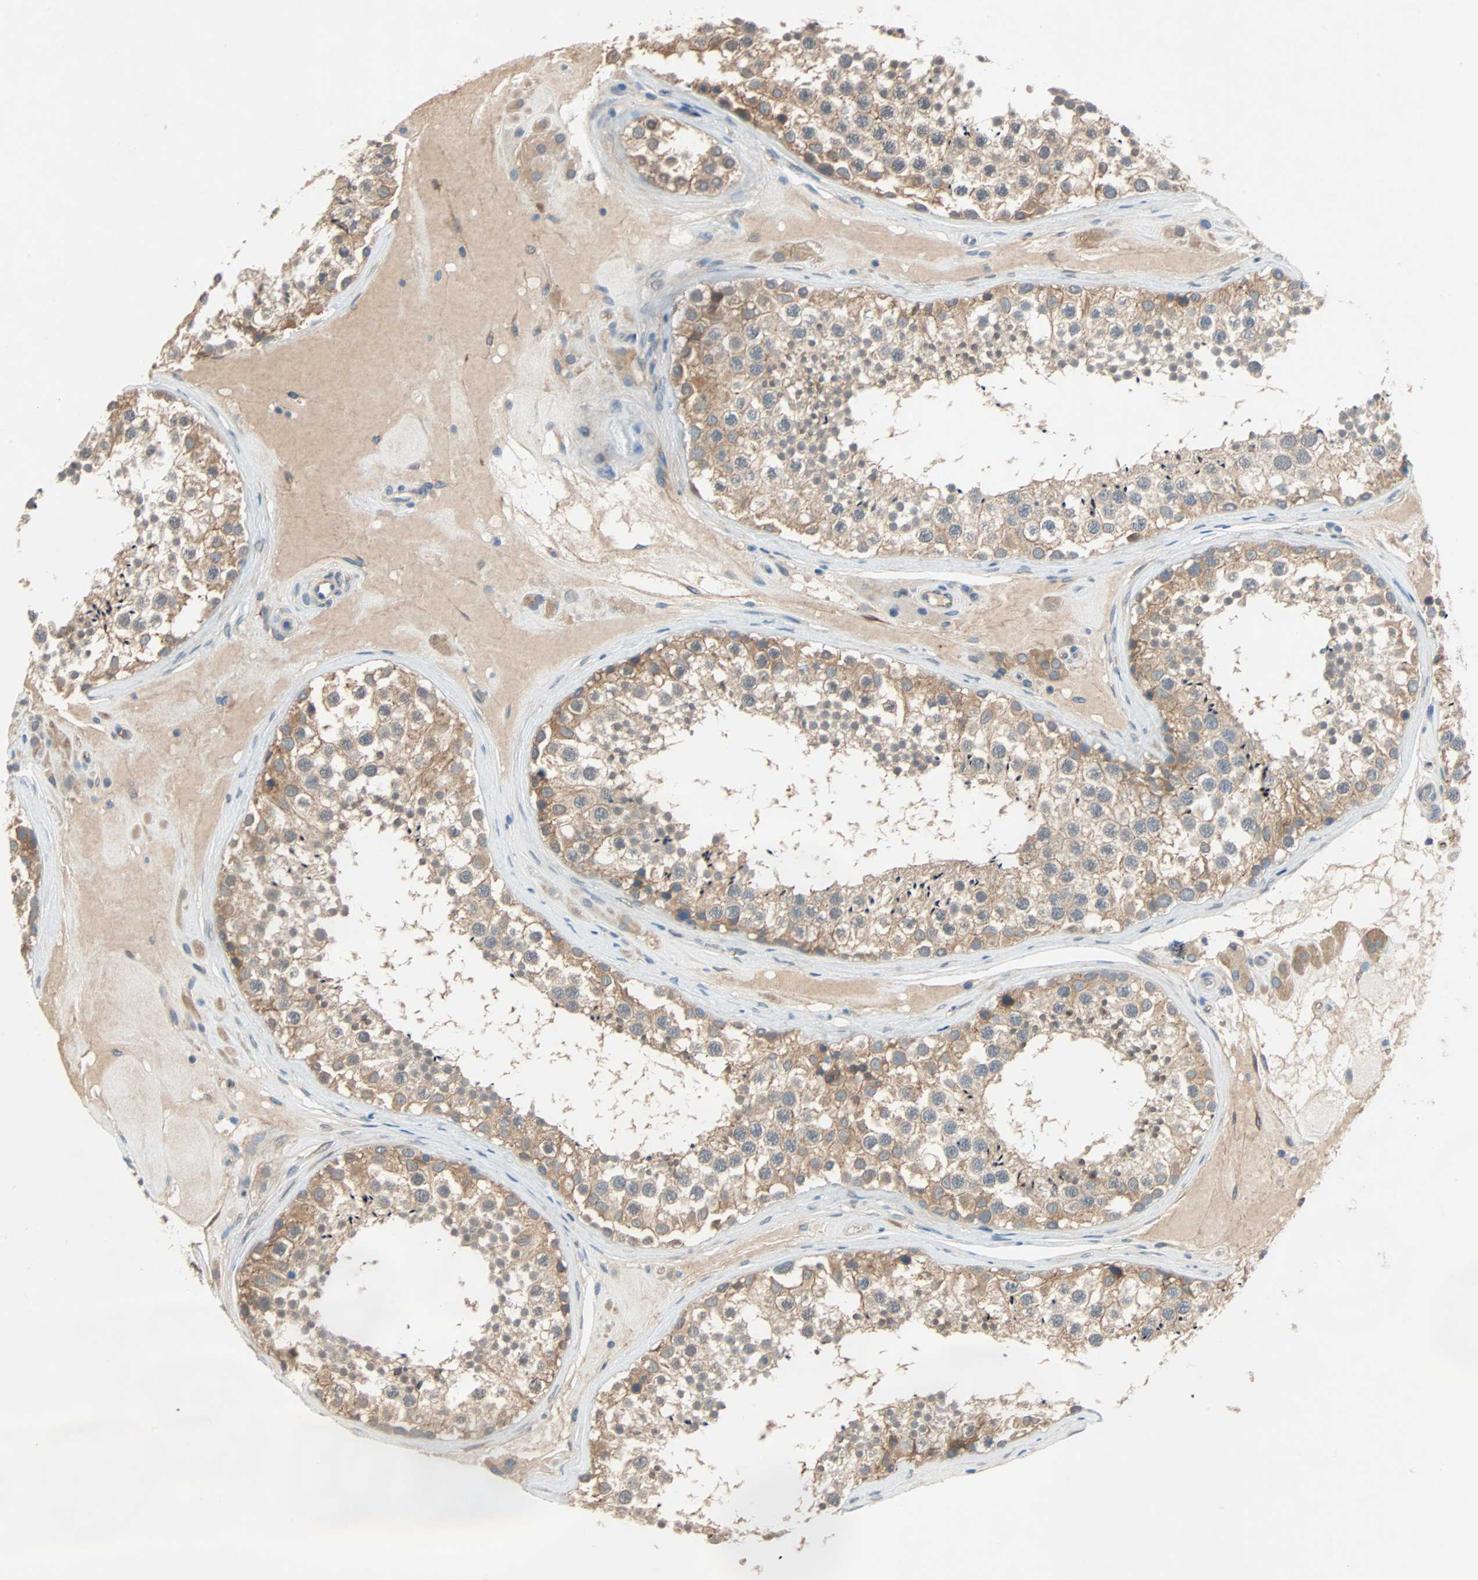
{"staining": {"intensity": "moderate", "quantity": ">75%", "location": "cytoplasmic/membranous"}, "tissue": "testis", "cell_type": "Cells in seminiferous ducts", "image_type": "normal", "snomed": [{"axis": "morphology", "description": "Normal tissue, NOS"}, {"axis": "topography", "description": "Testis"}], "caption": "DAB immunohistochemical staining of benign testis shows moderate cytoplasmic/membranous protein positivity in about >75% of cells in seminiferous ducts. (brown staining indicates protein expression, while blue staining denotes nuclei).", "gene": "TNFRSF12A", "patient": {"sex": "male", "age": 46}}